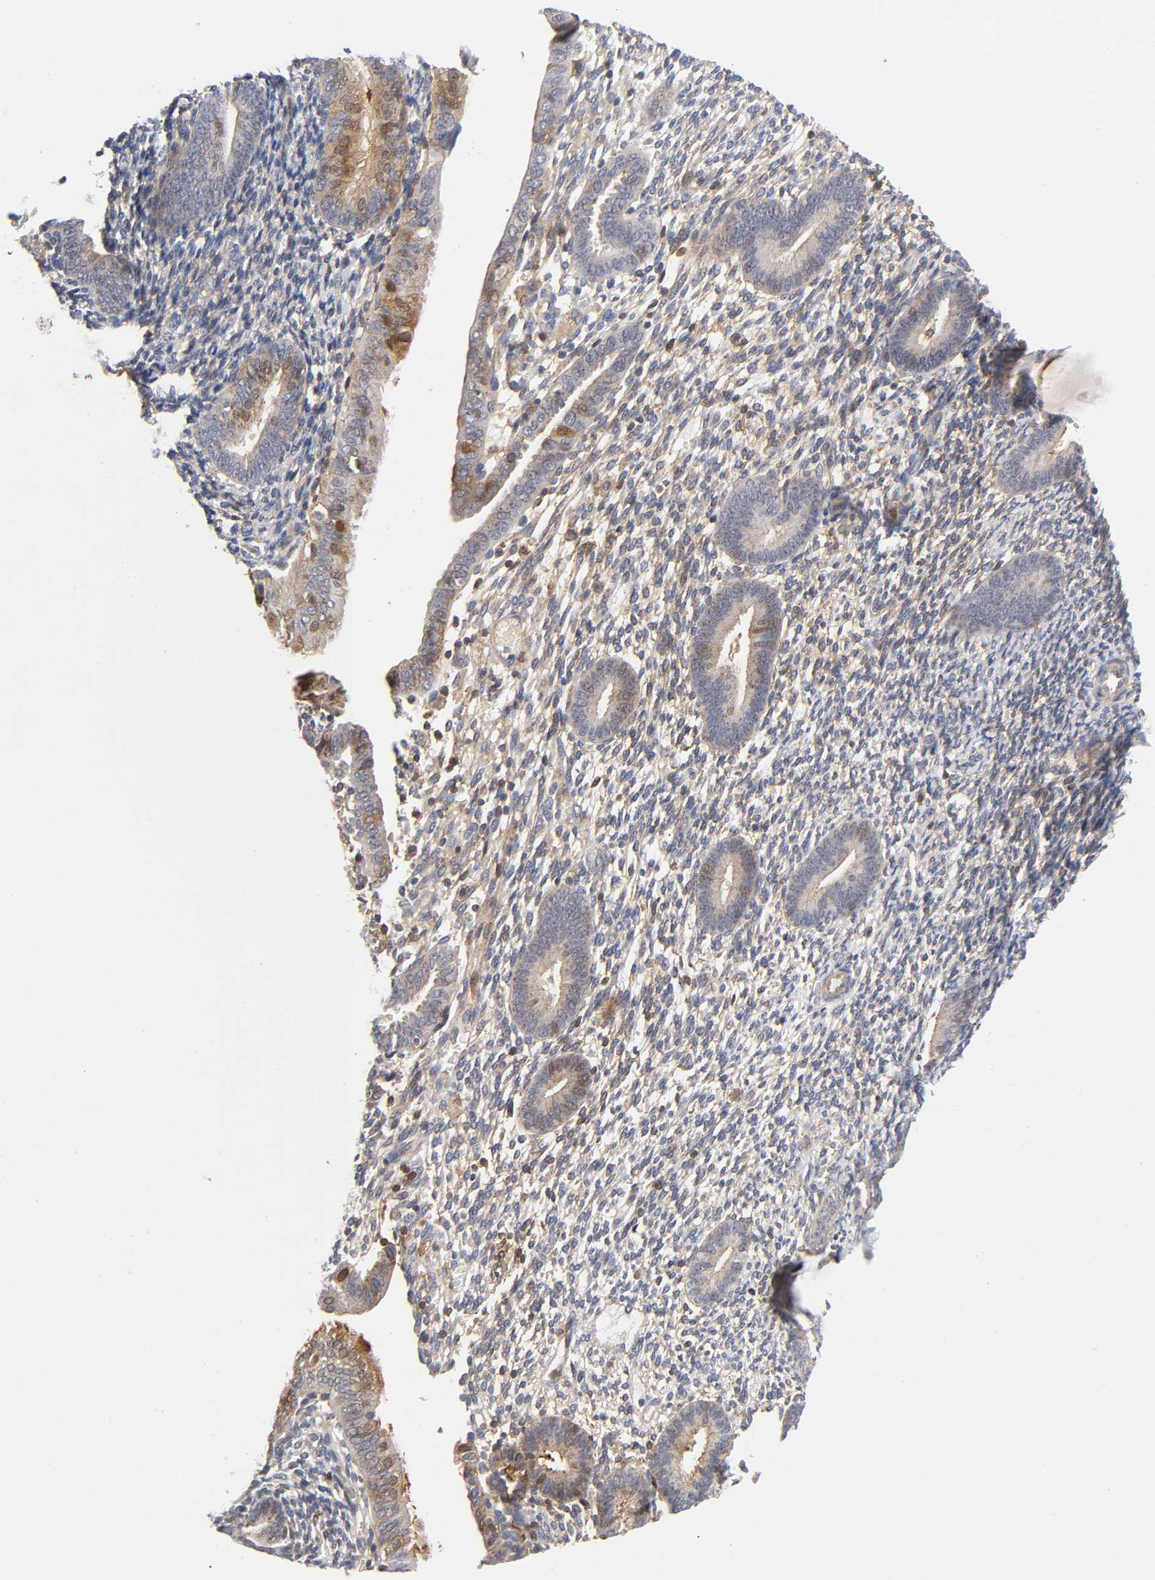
{"staining": {"intensity": "weak", "quantity": "25%-75%", "location": "cytoplasmic/membranous"}, "tissue": "endometrium", "cell_type": "Cells in endometrial stroma", "image_type": "normal", "snomed": [{"axis": "morphology", "description": "Normal tissue, NOS"}, {"axis": "topography", "description": "Smooth muscle"}, {"axis": "topography", "description": "Endometrium"}], "caption": "IHC histopathology image of normal endometrium: human endometrium stained using immunohistochemistry exhibits low levels of weak protein expression localized specifically in the cytoplasmic/membranous of cells in endometrial stroma, appearing as a cytoplasmic/membranous brown color.", "gene": "ANXA7", "patient": {"sex": "female", "age": 57}}